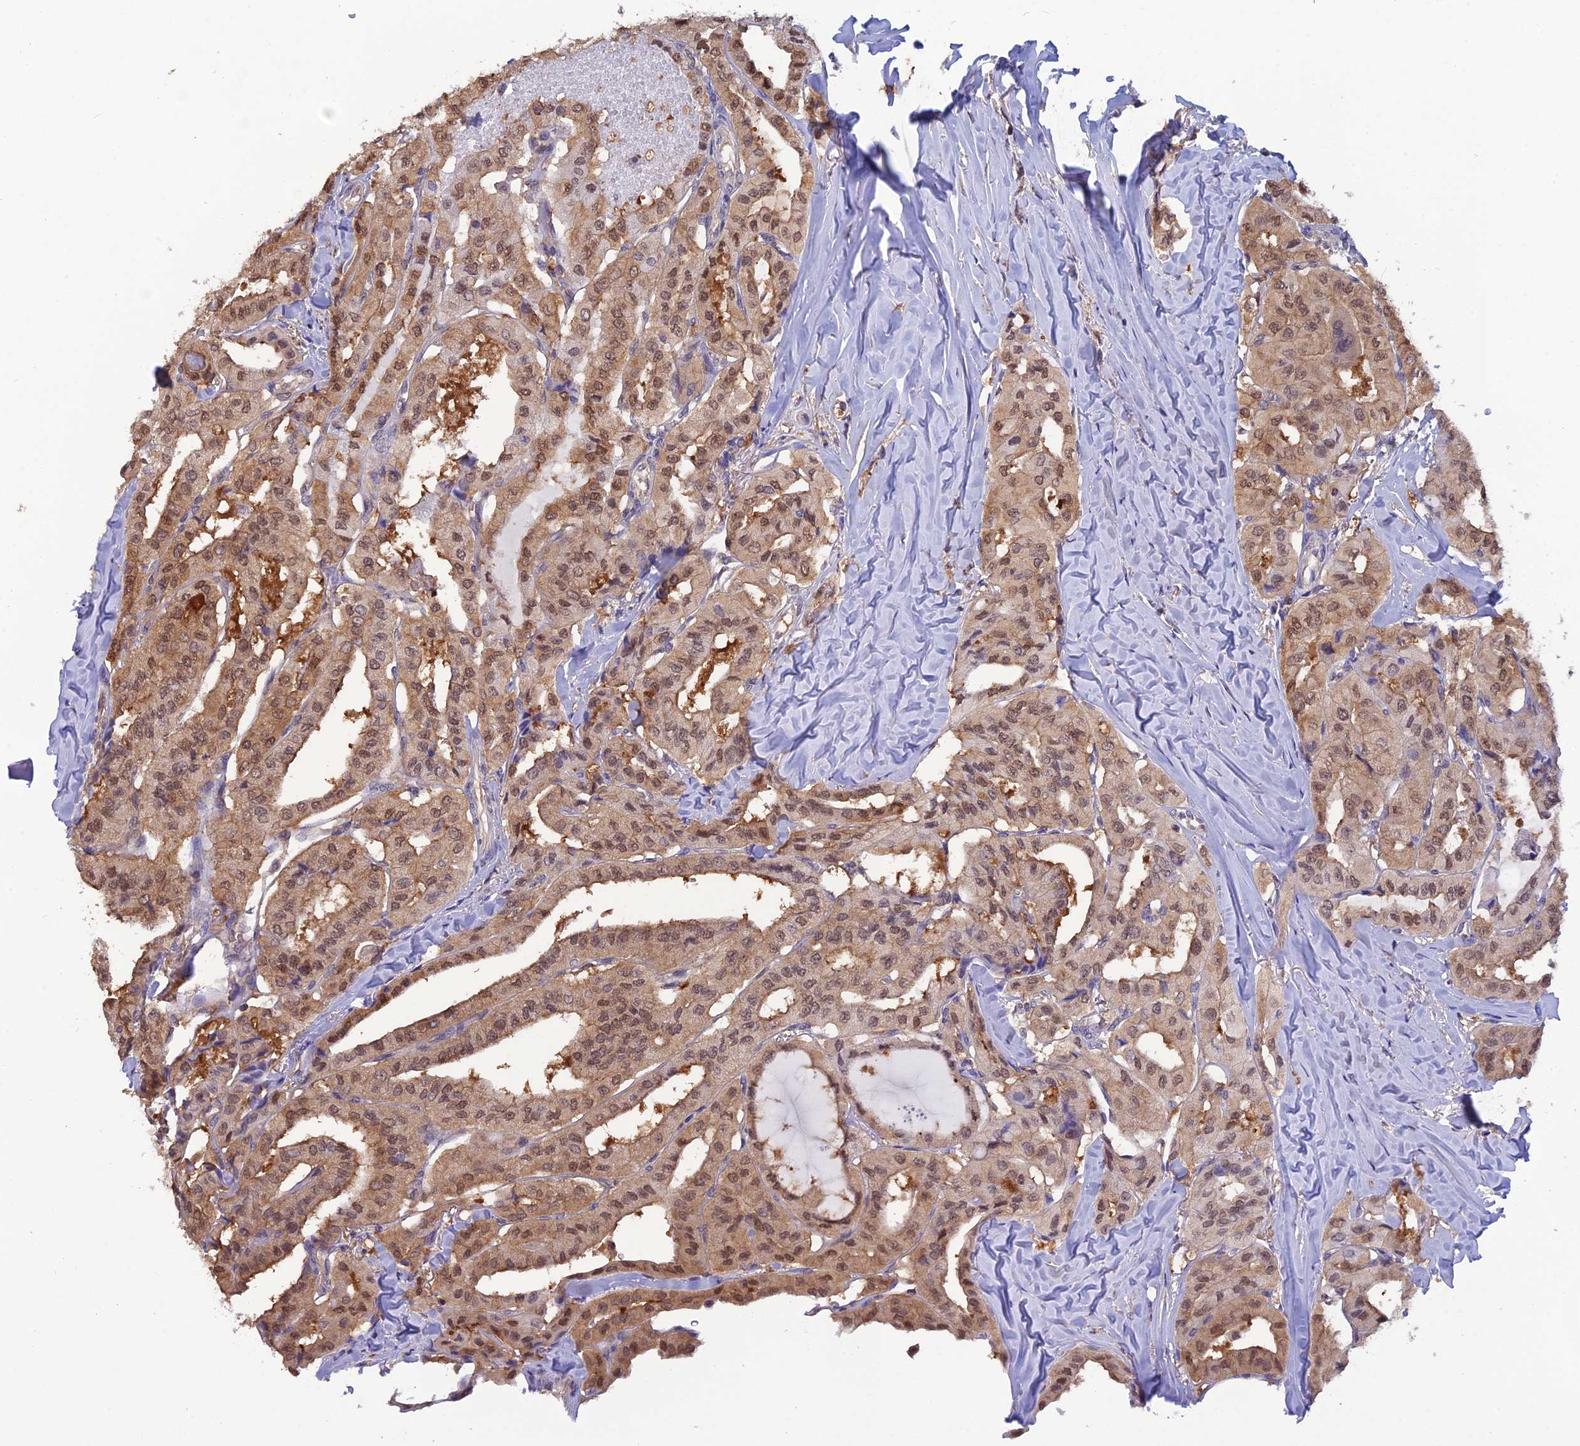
{"staining": {"intensity": "moderate", "quantity": ">75%", "location": "cytoplasmic/membranous,nuclear"}, "tissue": "thyroid cancer", "cell_type": "Tumor cells", "image_type": "cancer", "snomed": [{"axis": "morphology", "description": "Papillary adenocarcinoma, NOS"}, {"axis": "topography", "description": "Thyroid gland"}], "caption": "Immunohistochemistry (DAB) staining of papillary adenocarcinoma (thyroid) displays moderate cytoplasmic/membranous and nuclear protein expression in approximately >75% of tumor cells. (Brightfield microscopy of DAB IHC at high magnification).", "gene": "HINT1", "patient": {"sex": "female", "age": 59}}